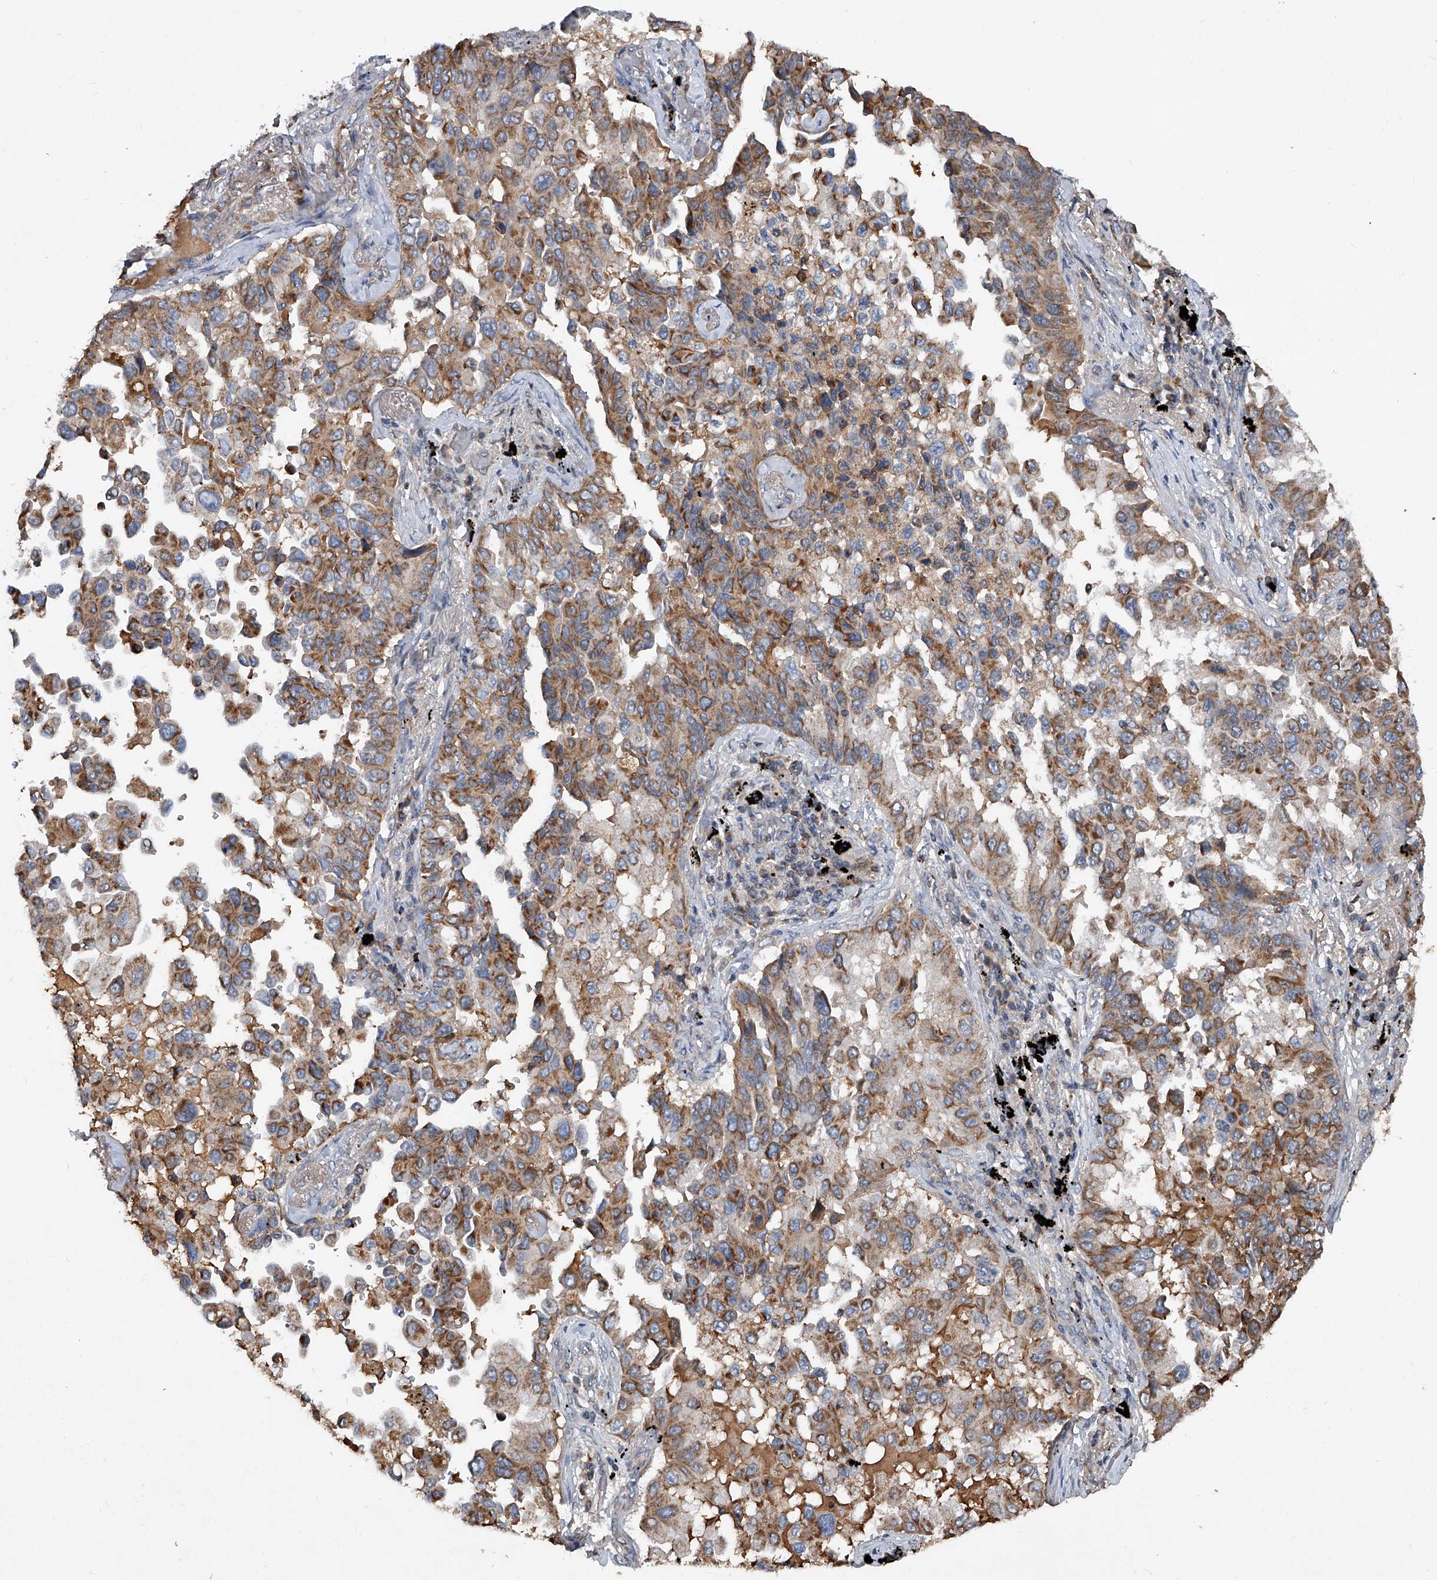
{"staining": {"intensity": "moderate", "quantity": ">75%", "location": "cytoplasmic/membranous"}, "tissue": "lung cancer", "cell_type": "Tumor cells", "image_type": "cancer", "snomed": [{"axis": "morphology", "description": "Adenocarcinoma, NOS"}, {"axis": "topography", "description": "Lung"}], "caption": "Tumor cells reveal medium levels of moderate cytoplasmic/membranous positivity in about >75% of cells in lung cancer. (Stains: DAB in brown, nuclei in blue, Microscopy: brightfield microscopy at high magnification).", "gene": "SDHA", "patient": {"sex": "female", "age": 67}}